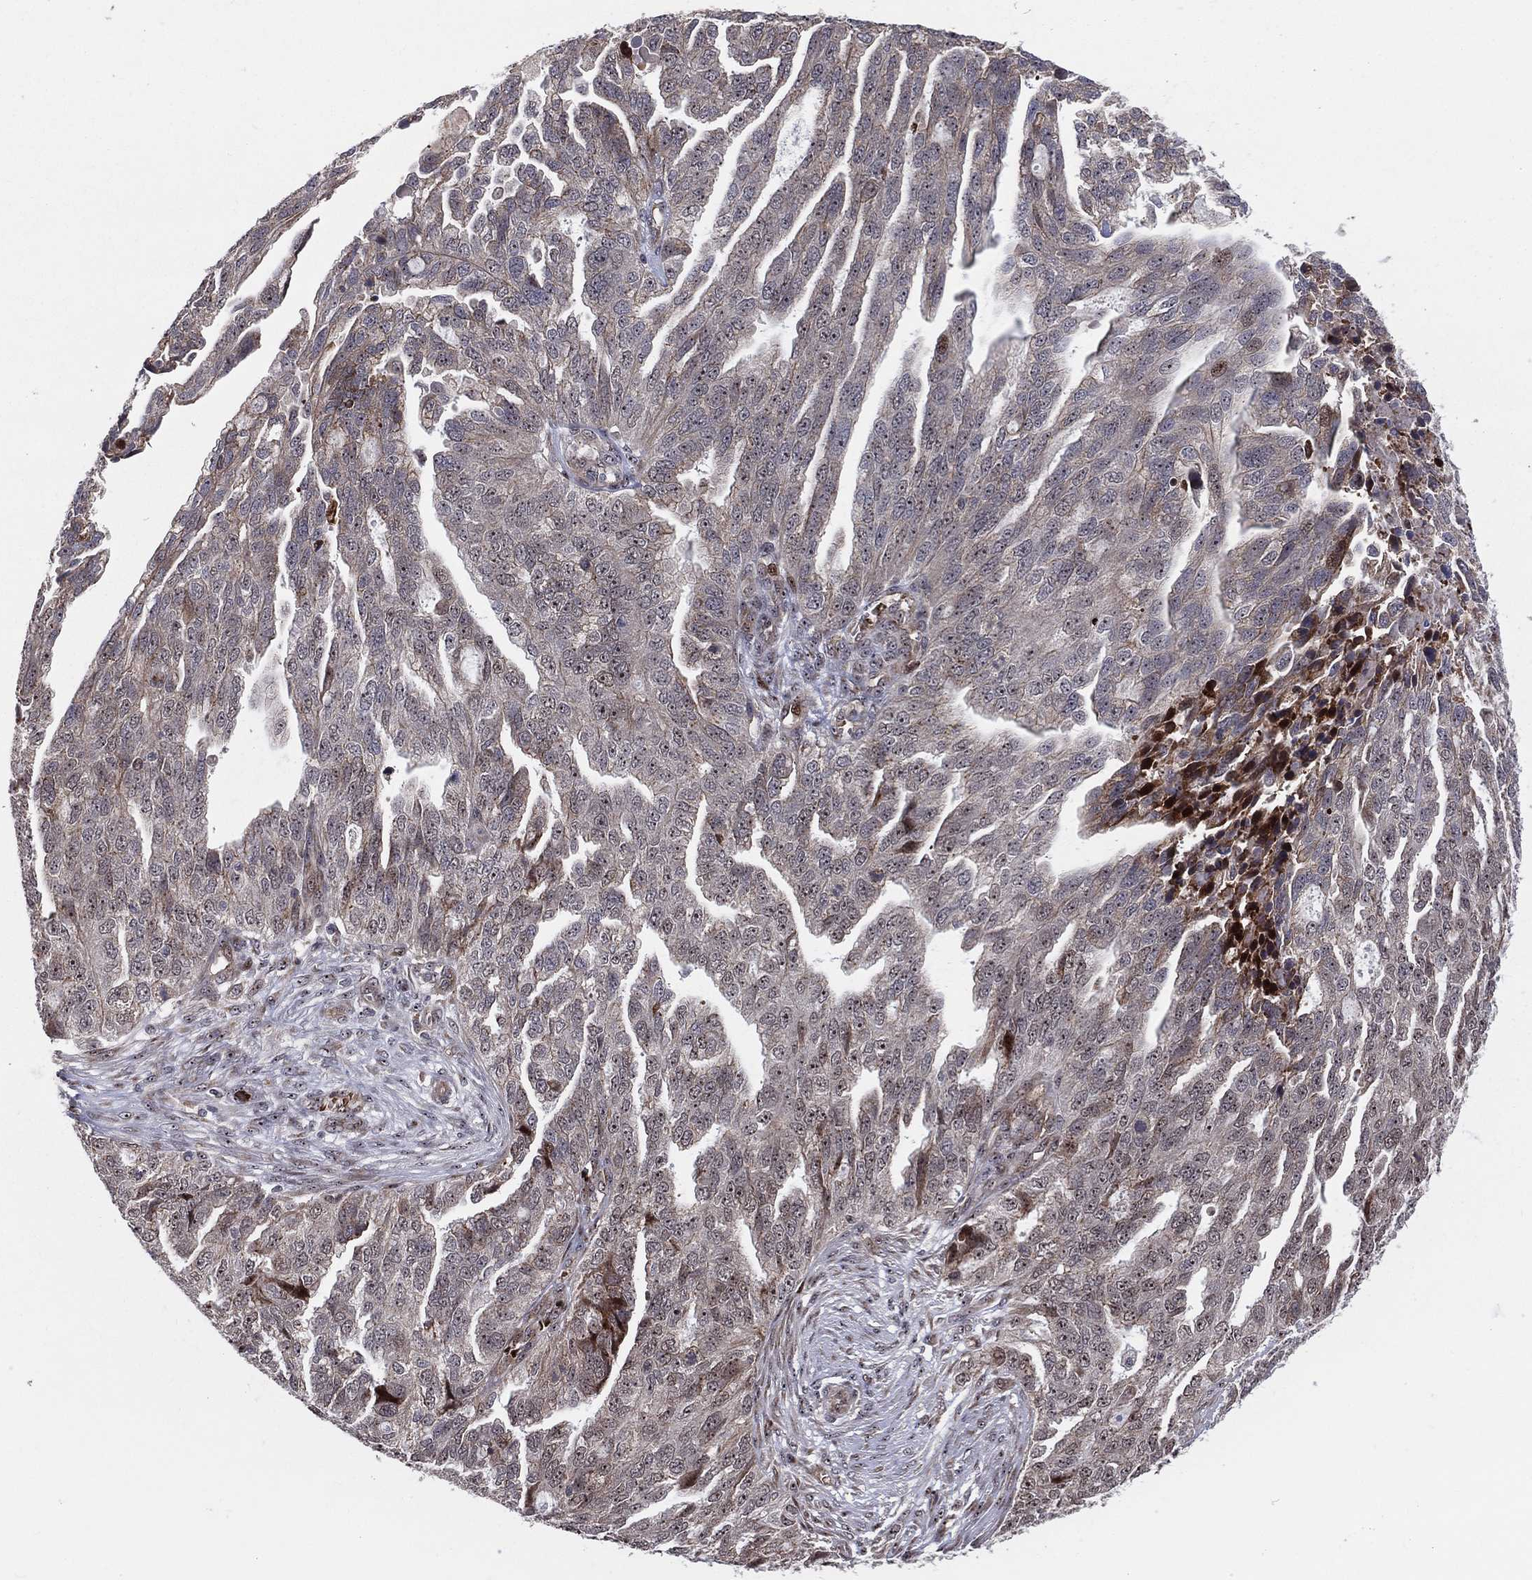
{"staining": {"intensity": "strong", "quantity": "<25%", "location": "nuclear"}, "tissue": "ovarian cancer", "cell_type": "Tumor cells", "image_type": "cancer", "snomed": [{"axis": "morphology", "description": "Cystadenocarcinoma, serous, NOS"}, {"axis": "topography", "description": "Ovary"}], "caption": "DAB (3,3'-diaminobenzidine) immunohistochemical staining of serous cystadenocarcinoma (ovarian) shows strong nuclear protein positivity in approximately <25% of tumor cells.", "gene": "VHL", "patient": {"sex": "female", "age": 51}}